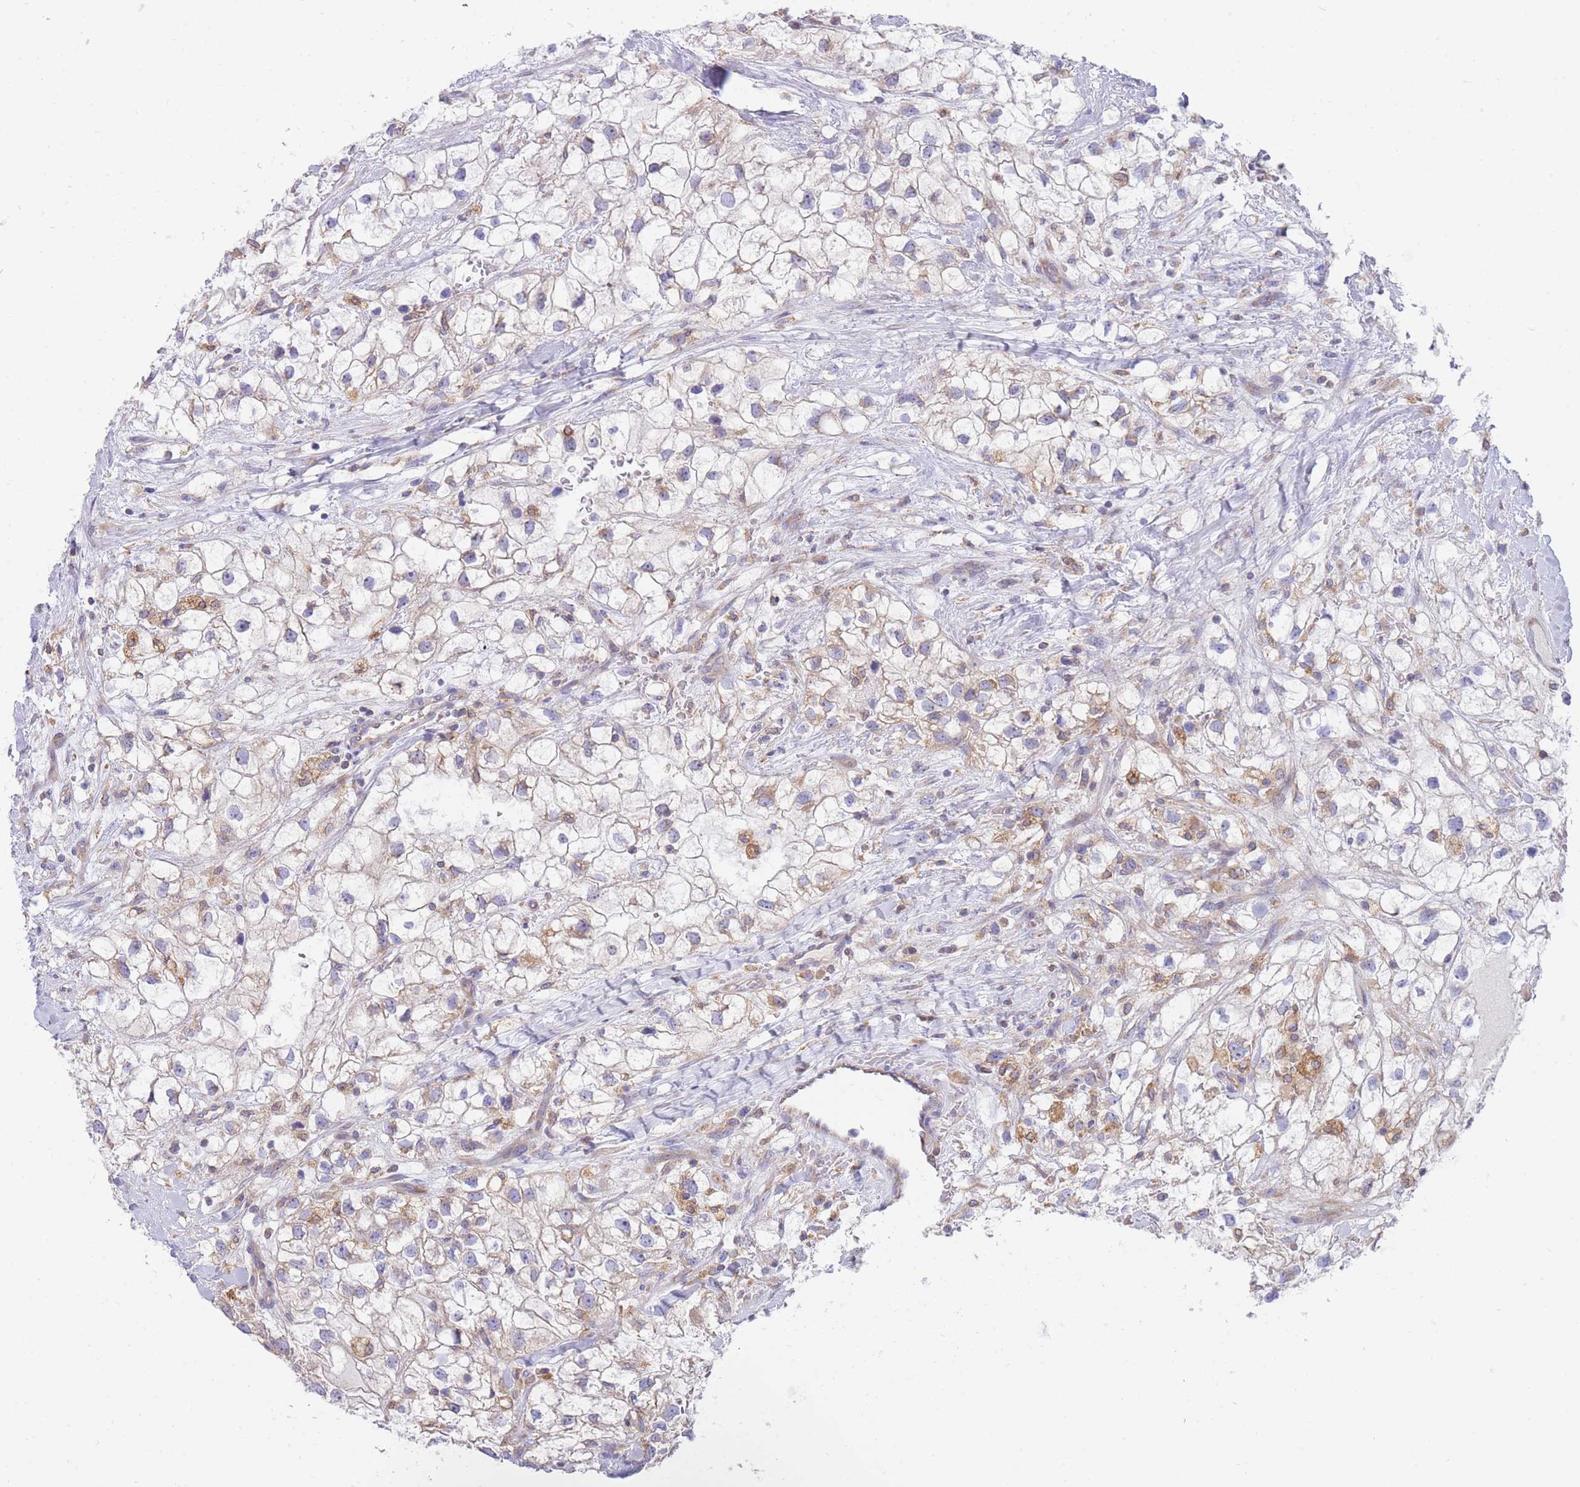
{"staining": {"intensity": "negative", "quantity": "none", "location": "none"}, "tissue": "renal cancer", "cell_type": "Tumor cells", "image_type": "cancer", "snomed": [{"axis": "morphology", "description": "Adenocarcinoma, NOS"}, {"axis": "topography", "description": "Kidney"}], "caption": "Human renal adenocarcinoma stained for a protein using IHC exhibits no positivity in tumor cells.", "gene": "SH2B2", "patient": {"sex": "male", "age": 59}}